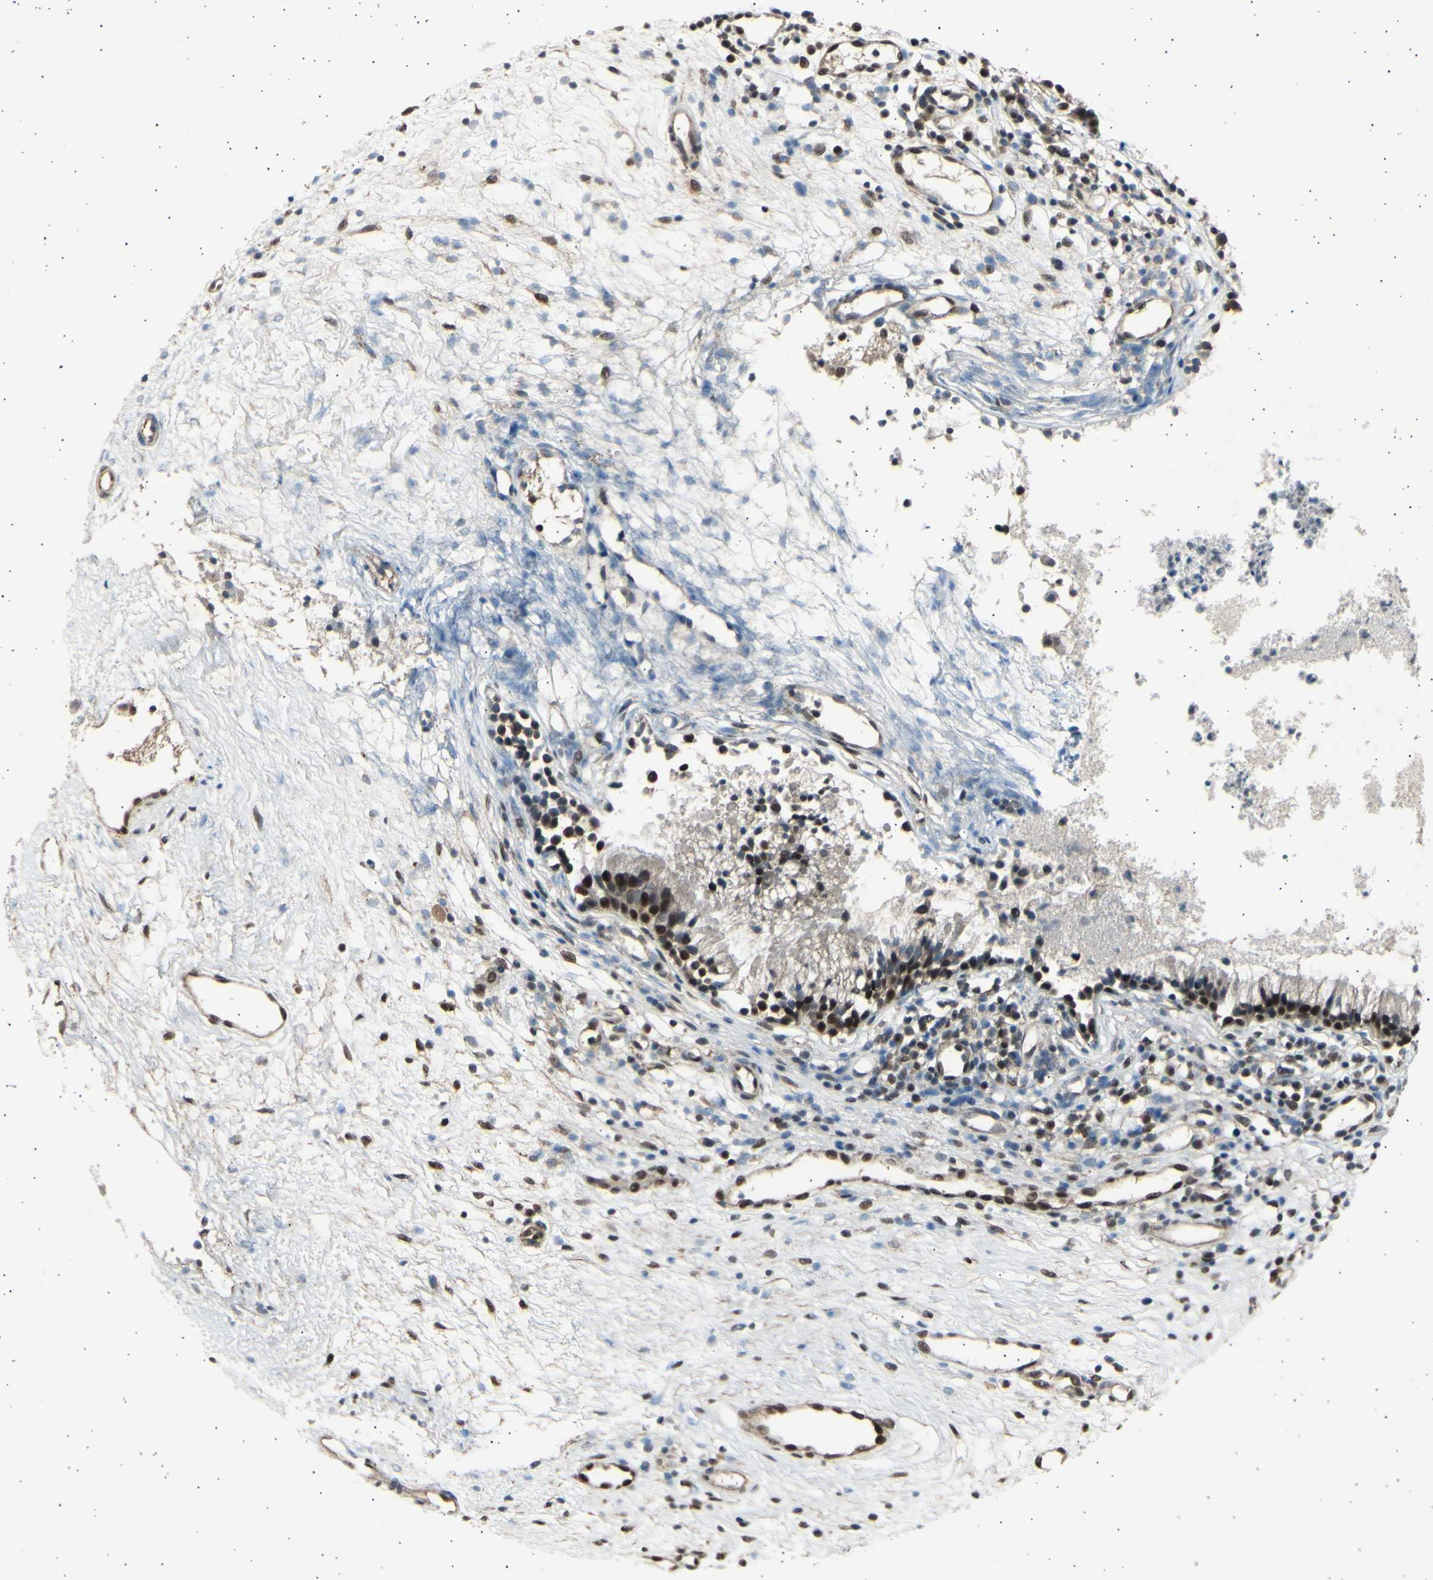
{"staining": {"intensity": "strong", "quantity": ">75%", "location": "nuclear"}, "tissue": "nasopharynx", "cell_type": "Respiratory epithelial cells", "image_type": "normal", "snomed": [{"axis": "morphology", "description": "Normal tissue, NOS"}, {"axis": "topography", "description": "Nasopharynx"}], "caption": "Unremarkable nasopharynx was stained to show a protein in brown. There is high levels of strong nuclear staining in approximately >75% of respiratory epithelial cells.", "gene": "PSMD5", "patient": {"sex": "male", "age": 21}}